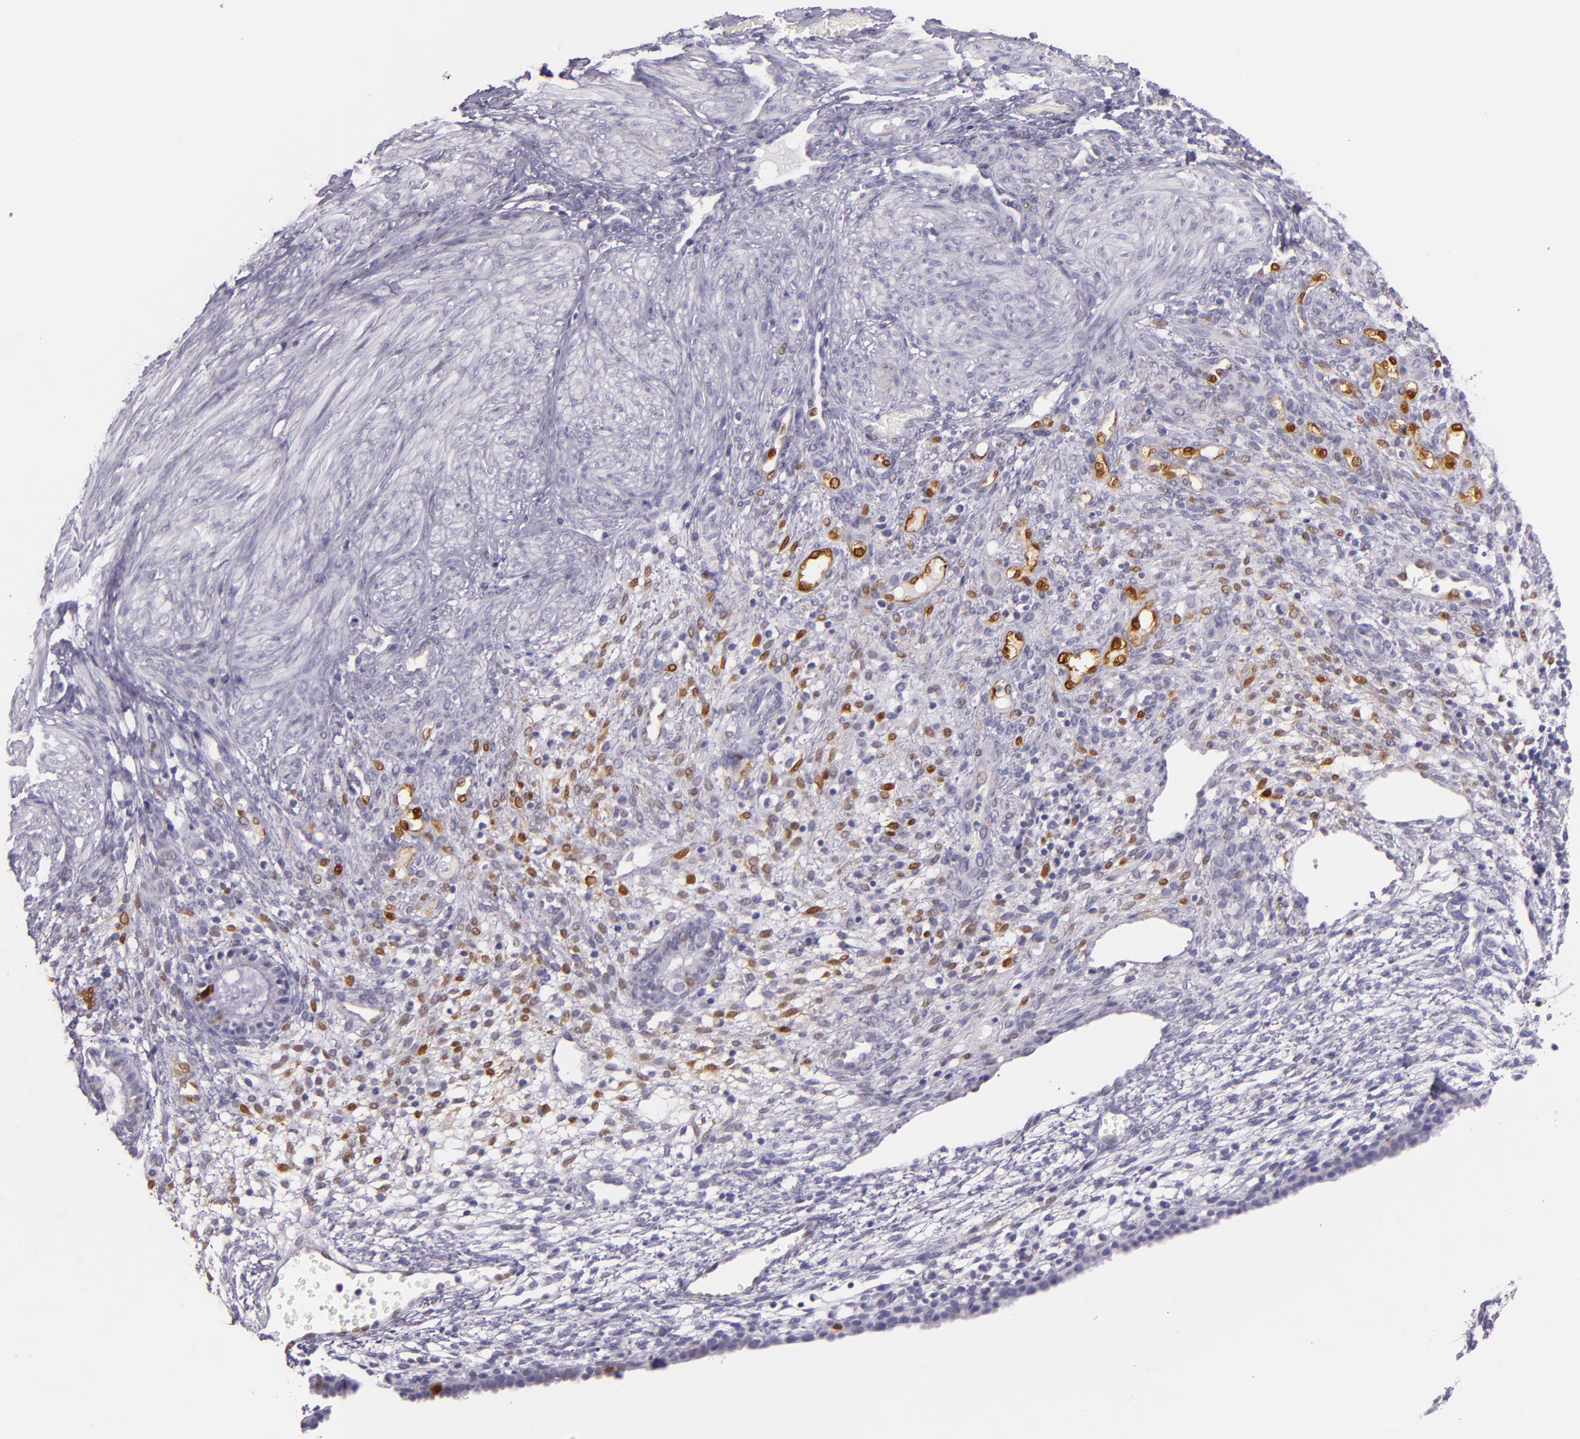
{"staining": {"intensity": "weak", "quantity": "<25%", "location": "nuclear"}, "tissue": "endometrium", "cell_type": "Cells in endometrial stroma", "image_type": "normal", "snomed": [{"axis": "morphology", "description": "Normal tissue, NOS"}, {"axis": "topography", "description": "Endometrium"}], "caption": "Immunohistochemistry image of unremarkable endometrium stained for a protein (brown), which displays no positivity in cells in endometrial stroma.", "gene": "MT1A", "patient": {"sex": "female", "age": 72}}